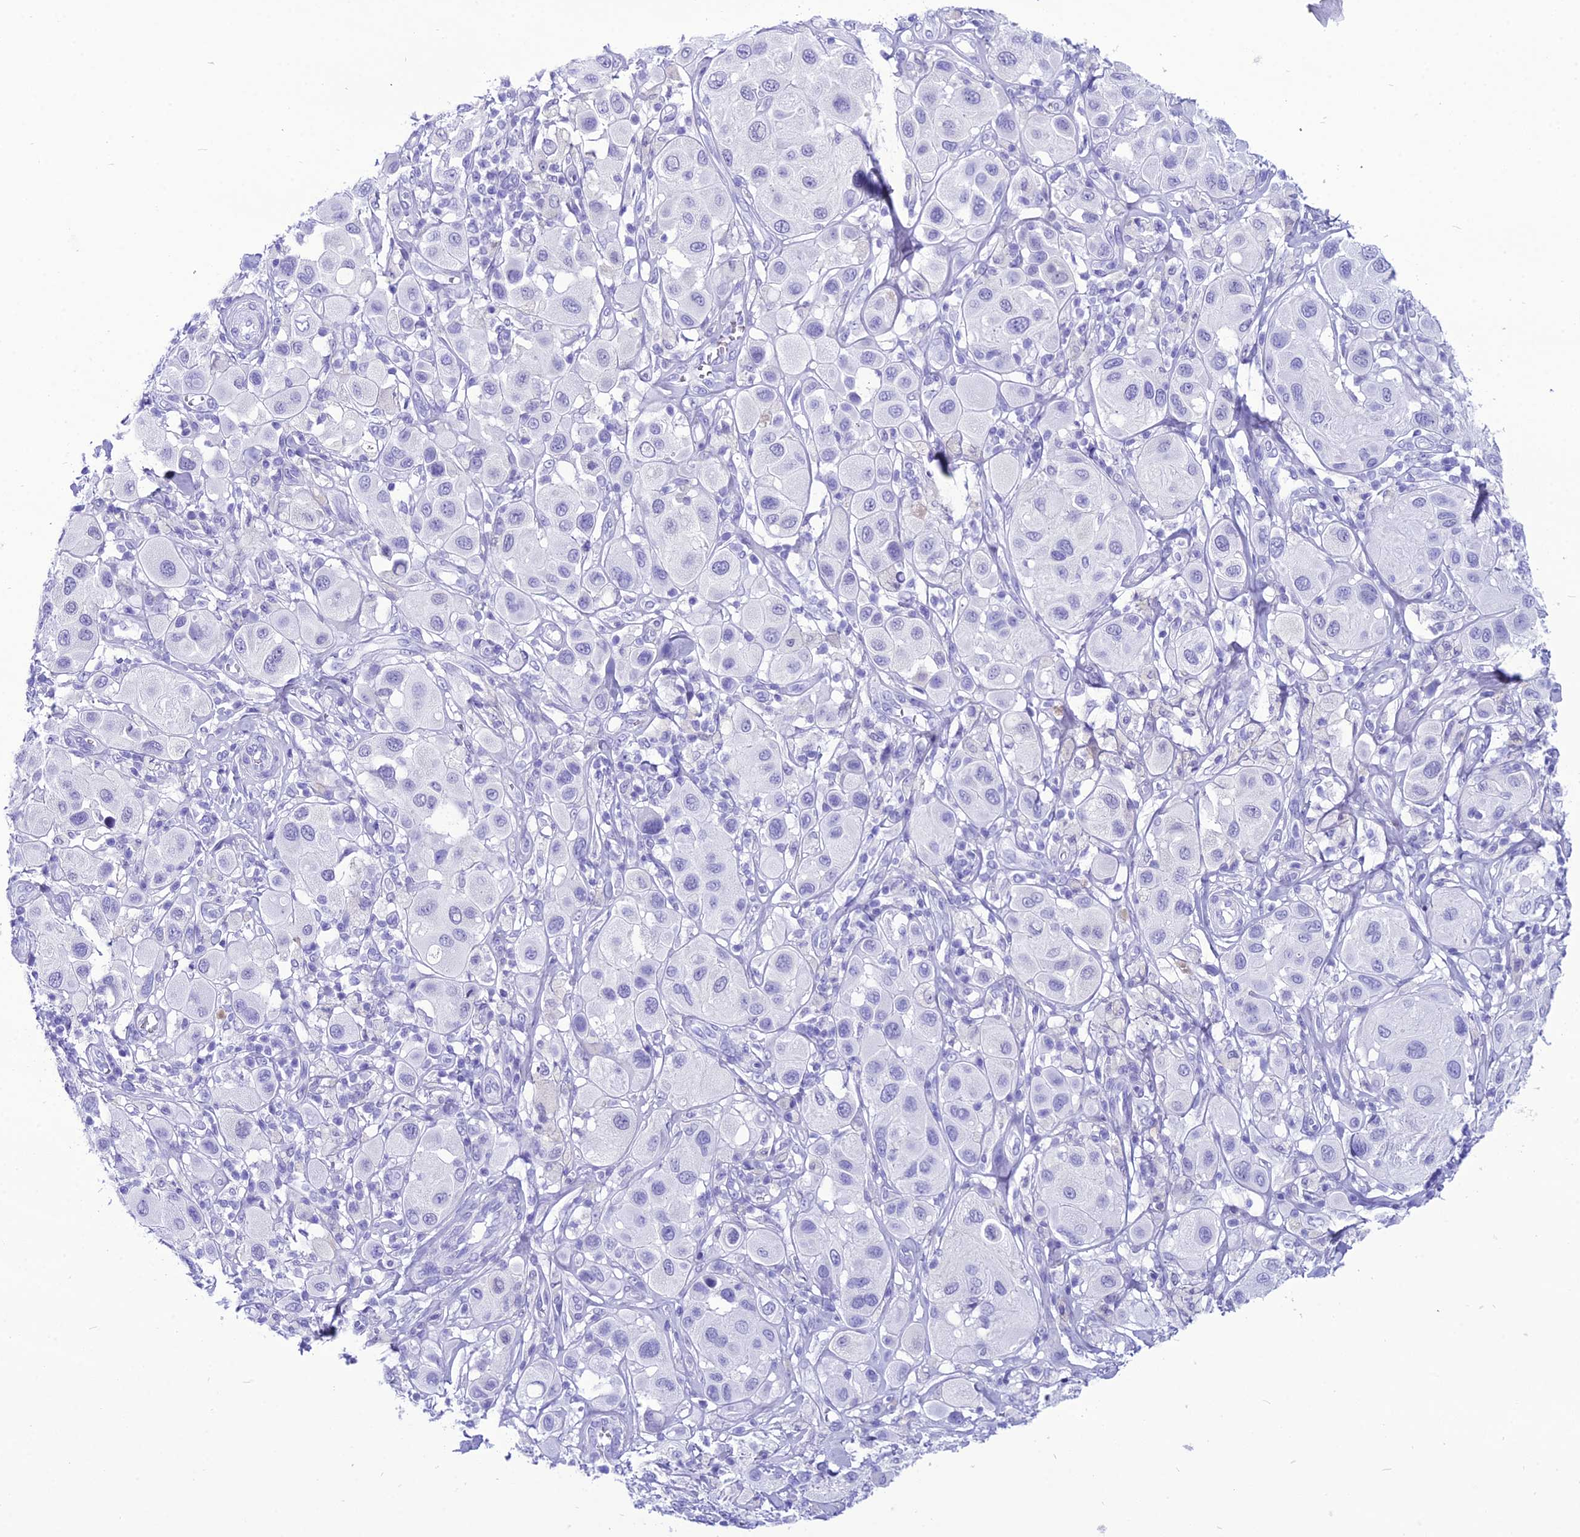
{"staining": {"intensity": "negative", "quantity": "none", "location": "none"}, "tissue": "melanoma", "cell_type": "Tumor cells", "image_type": "cancer", "snomed": [{"axis": "morphology", "description": "Malignant melanoma, Metastatic site"}, {"axis": "topography", "description": "Skin"}], "caption": "DAB immunohistochemical staining of malignant melanoma (metastatic site) demonstrates no significant expression in tumor cells.", "gene": "PNMA5", "patient": {"sex": "male", "age": 41}}